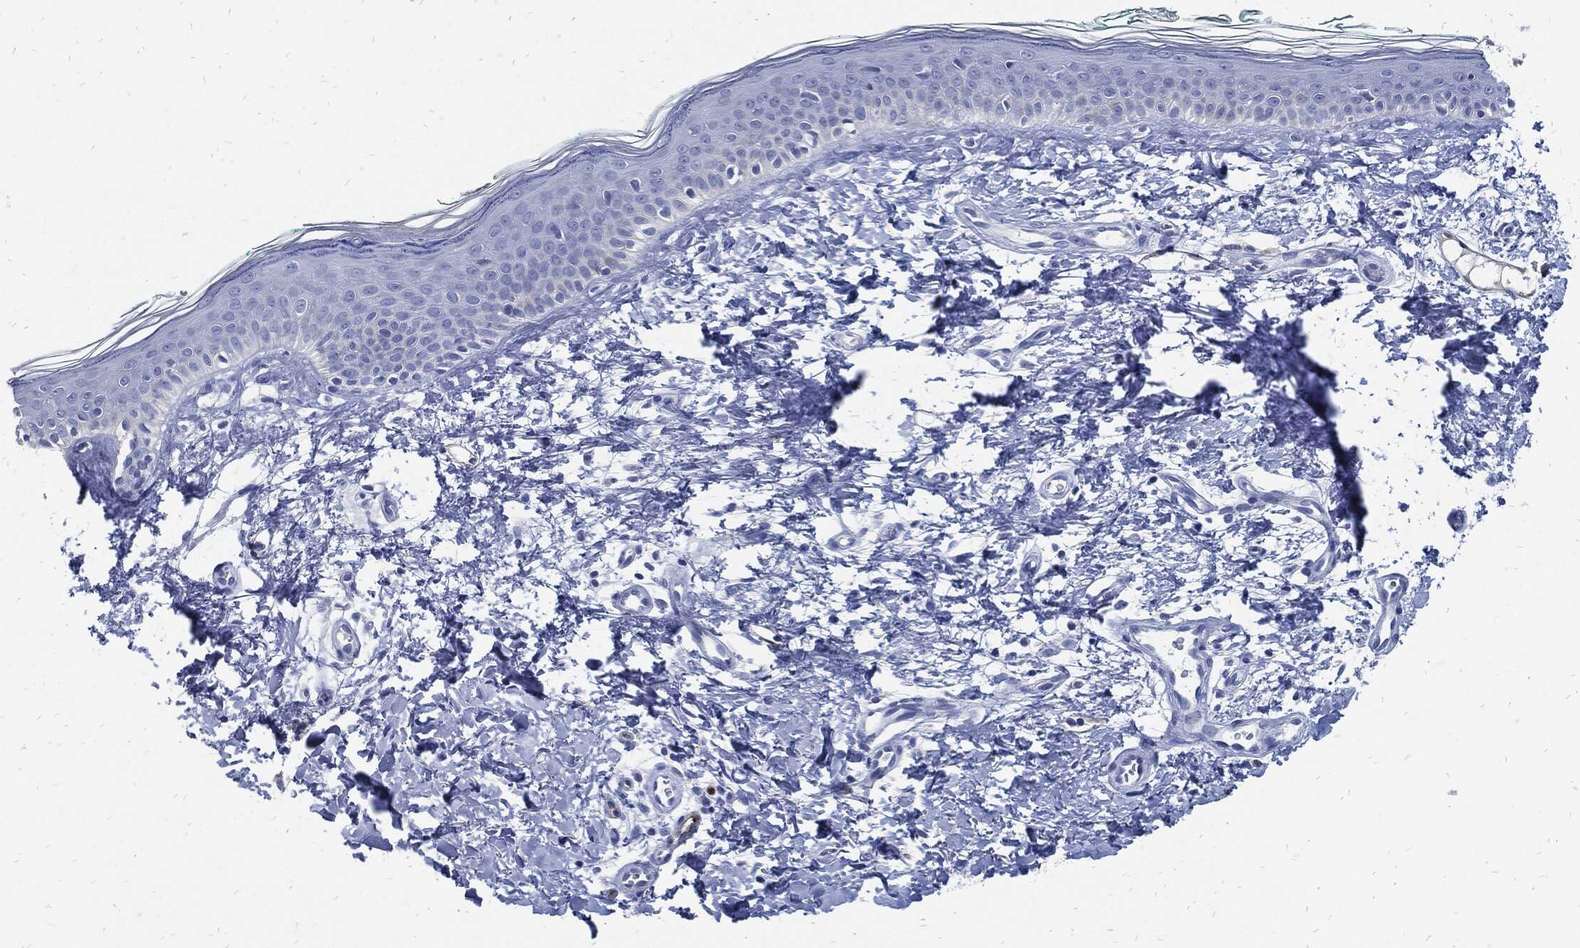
{"staining": {"intensity": "negative", "quantity": "none", "location": "none"}, "tissue": "skin", "cell_type": "Fibroblasts", "image_type": "normal", "snomed": [{"axis": "morphology", "description": "Normal tissue, NOS"}, {"axis": "morphology", "description": "Basal cell carcinoma"}, {"axis": "topography", "description": "Skin"}], "caption": "A high-resolution histopathology image shows IHC staining of unremarkable skin, which displays no significant expression in fibroblasts. Brightfield microscopy of IHC stained with DAB (3,3'-diaminobenzidine) (brown) and hematoxylin (blue), captured at high magnification.", "gene": "FABP4", "patient": {"sex": "male", "age": 33}}